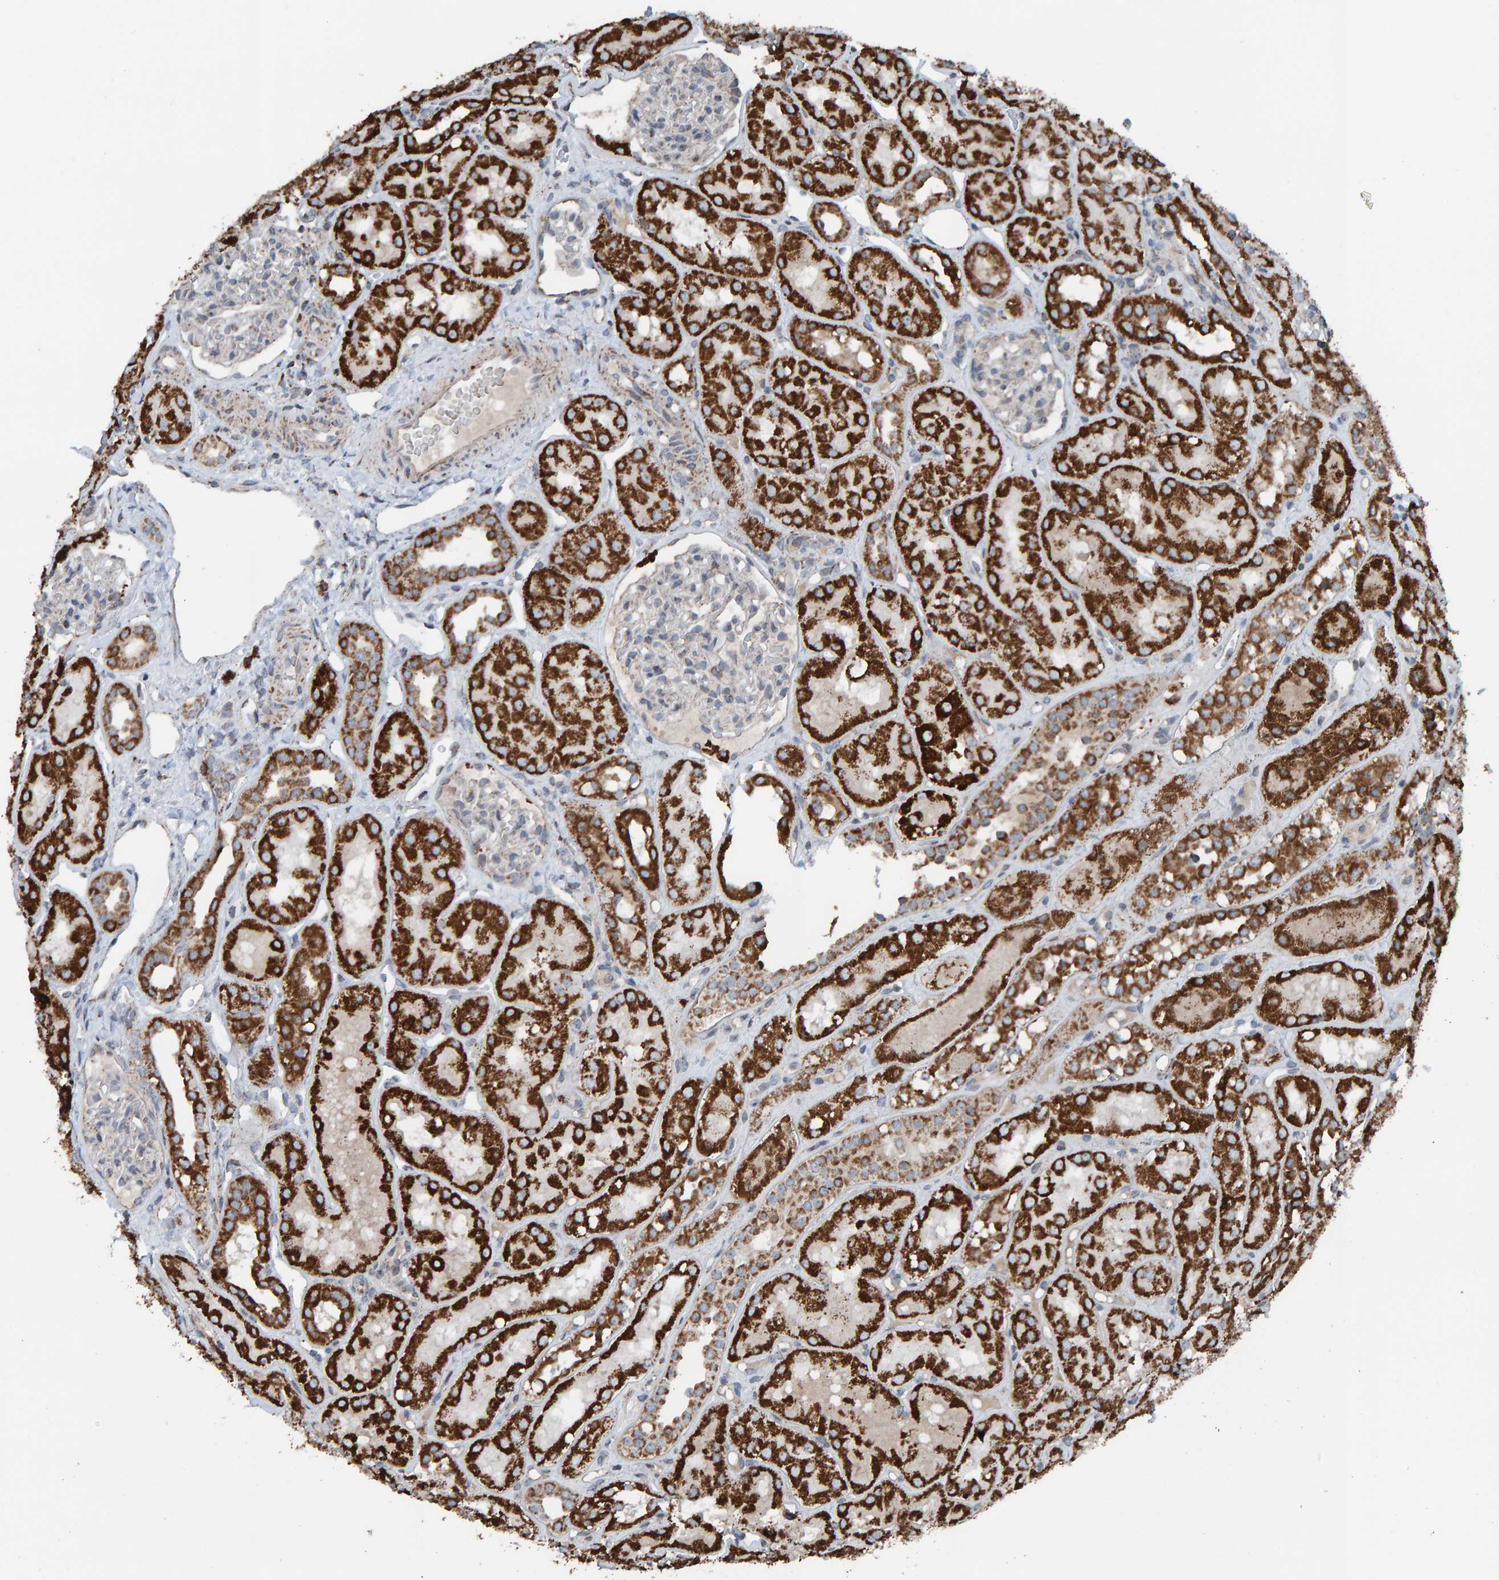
{"staining": {"intensity": "negative", "quantity": "none", "location": "none"}, "tissue": "kidney", "cell_type": "Cells in glomeruli", "image_type": "normal", "snomed": [{"axis": "morphology", "description": "Normal tissue, NOS"}, {"axis": "topography", "description": "Kidney"}], "caption": "The histopathology image reveals no staining of cells in glomeruli in normal kidney. The staining is performed using DAB (3,3'-diaminobenzidine) brown chromogen with nuclei counter-stained in using hematoxylin.", "gene": "ZNF48", "patient": {"sex": "male", "age": 16}}